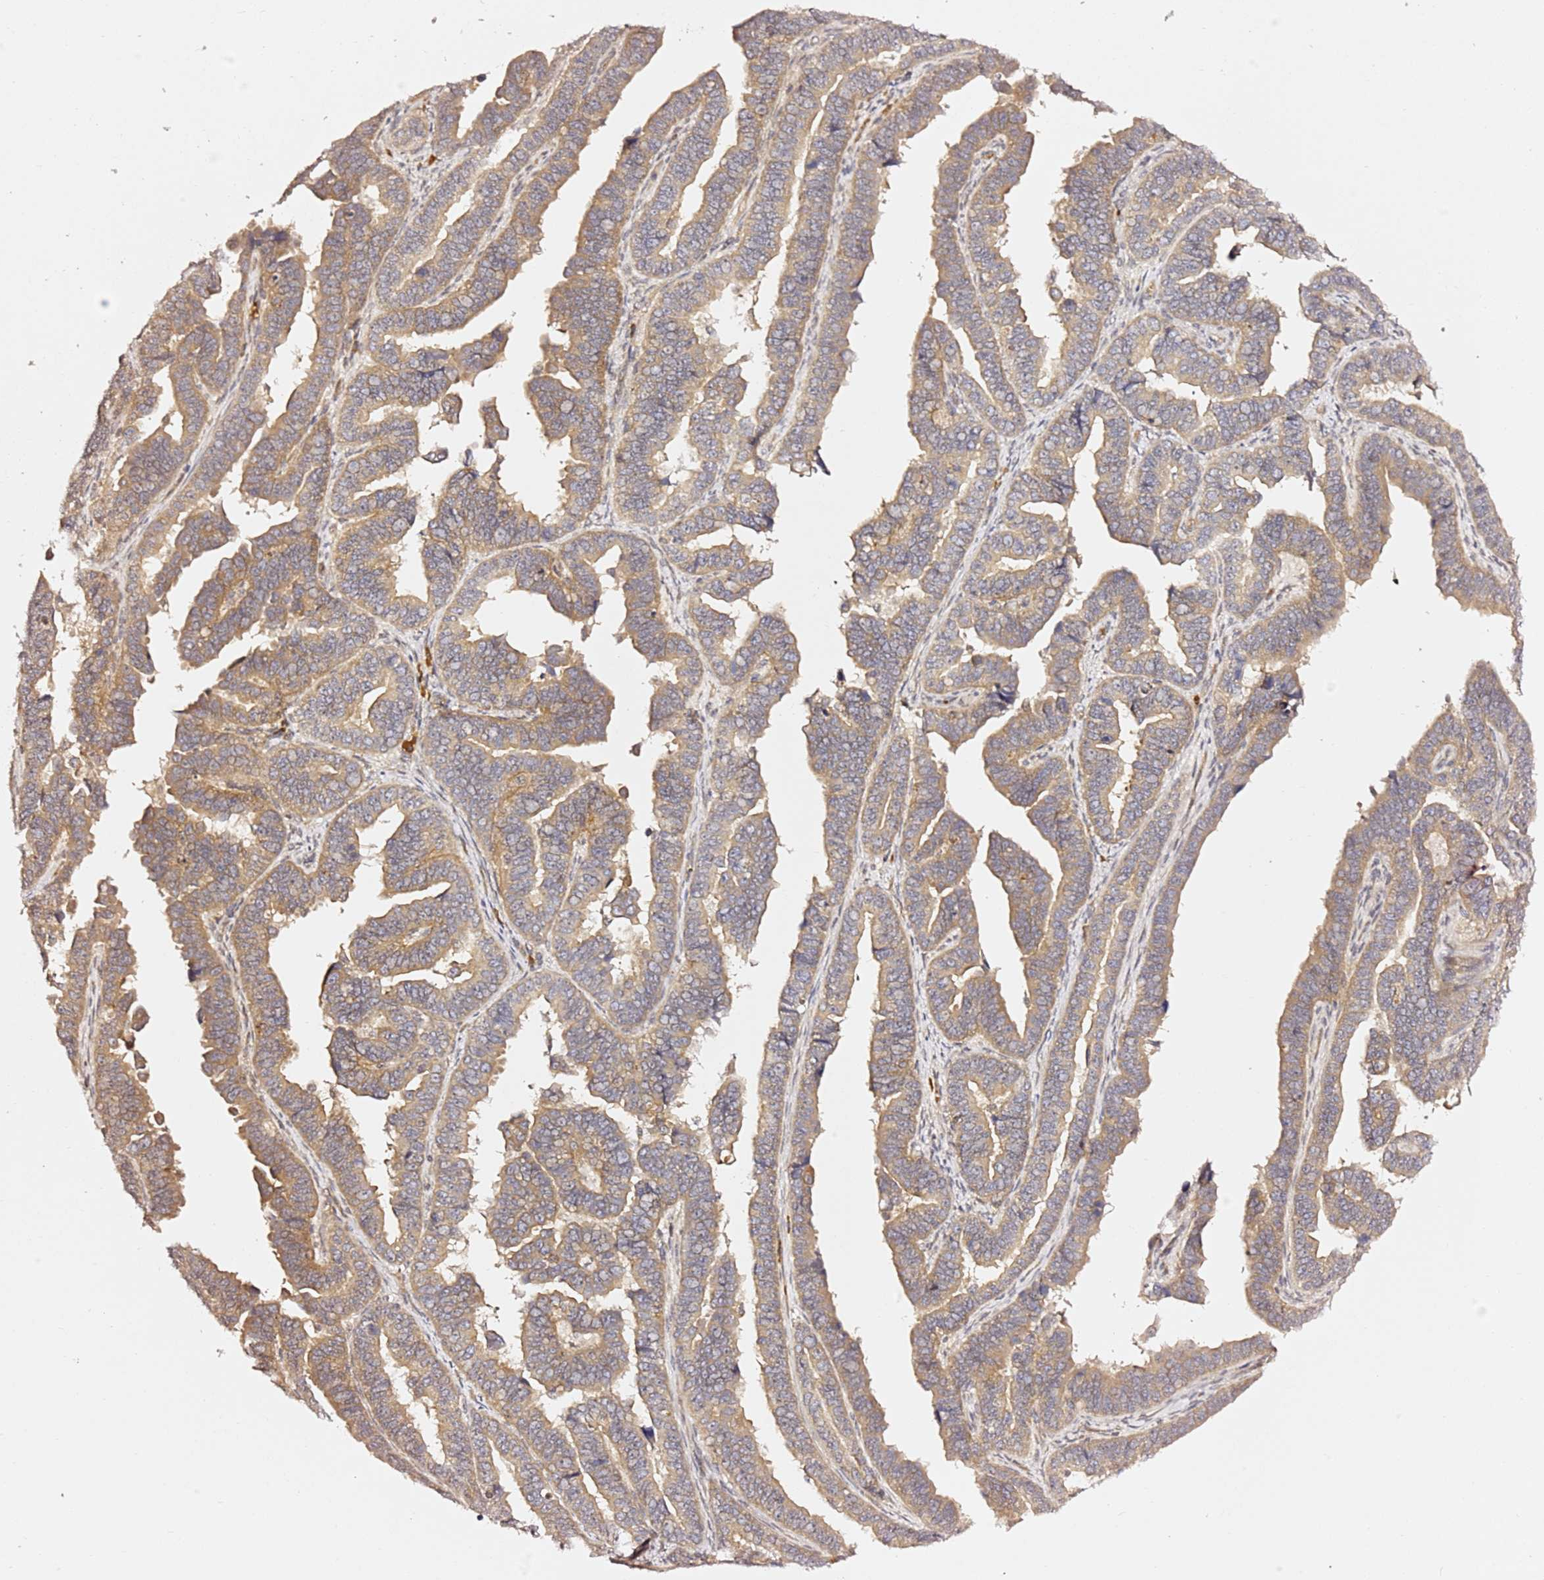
{"staining": {"intensity": "moderate", "quantity": ">75%", "location": "cytoplasmic/membranous"}, "tissue": "endometrial cancer", "cell_type": "Tumor cells", "image_type": "cancer", "snomed": [{"axis": "morphology", "description": "Adenocarcinoma, NOS"}, {"axis": "topography", "description": "Endometrium"}], "caption": "Adenocarcinoma (endometrial) was stained to show a protein in brown. There is medium levels of moderate cytoplasmic/membranous expression in about >75% of tumor cells. The staining was performed using DAB to visualize the protein expression in brown, while the nuclei were stained in blue with hematoxylin (Magnification: 20x).", "gene": "OSBPL2", "patient": {"sex": "female", "age": 75}}